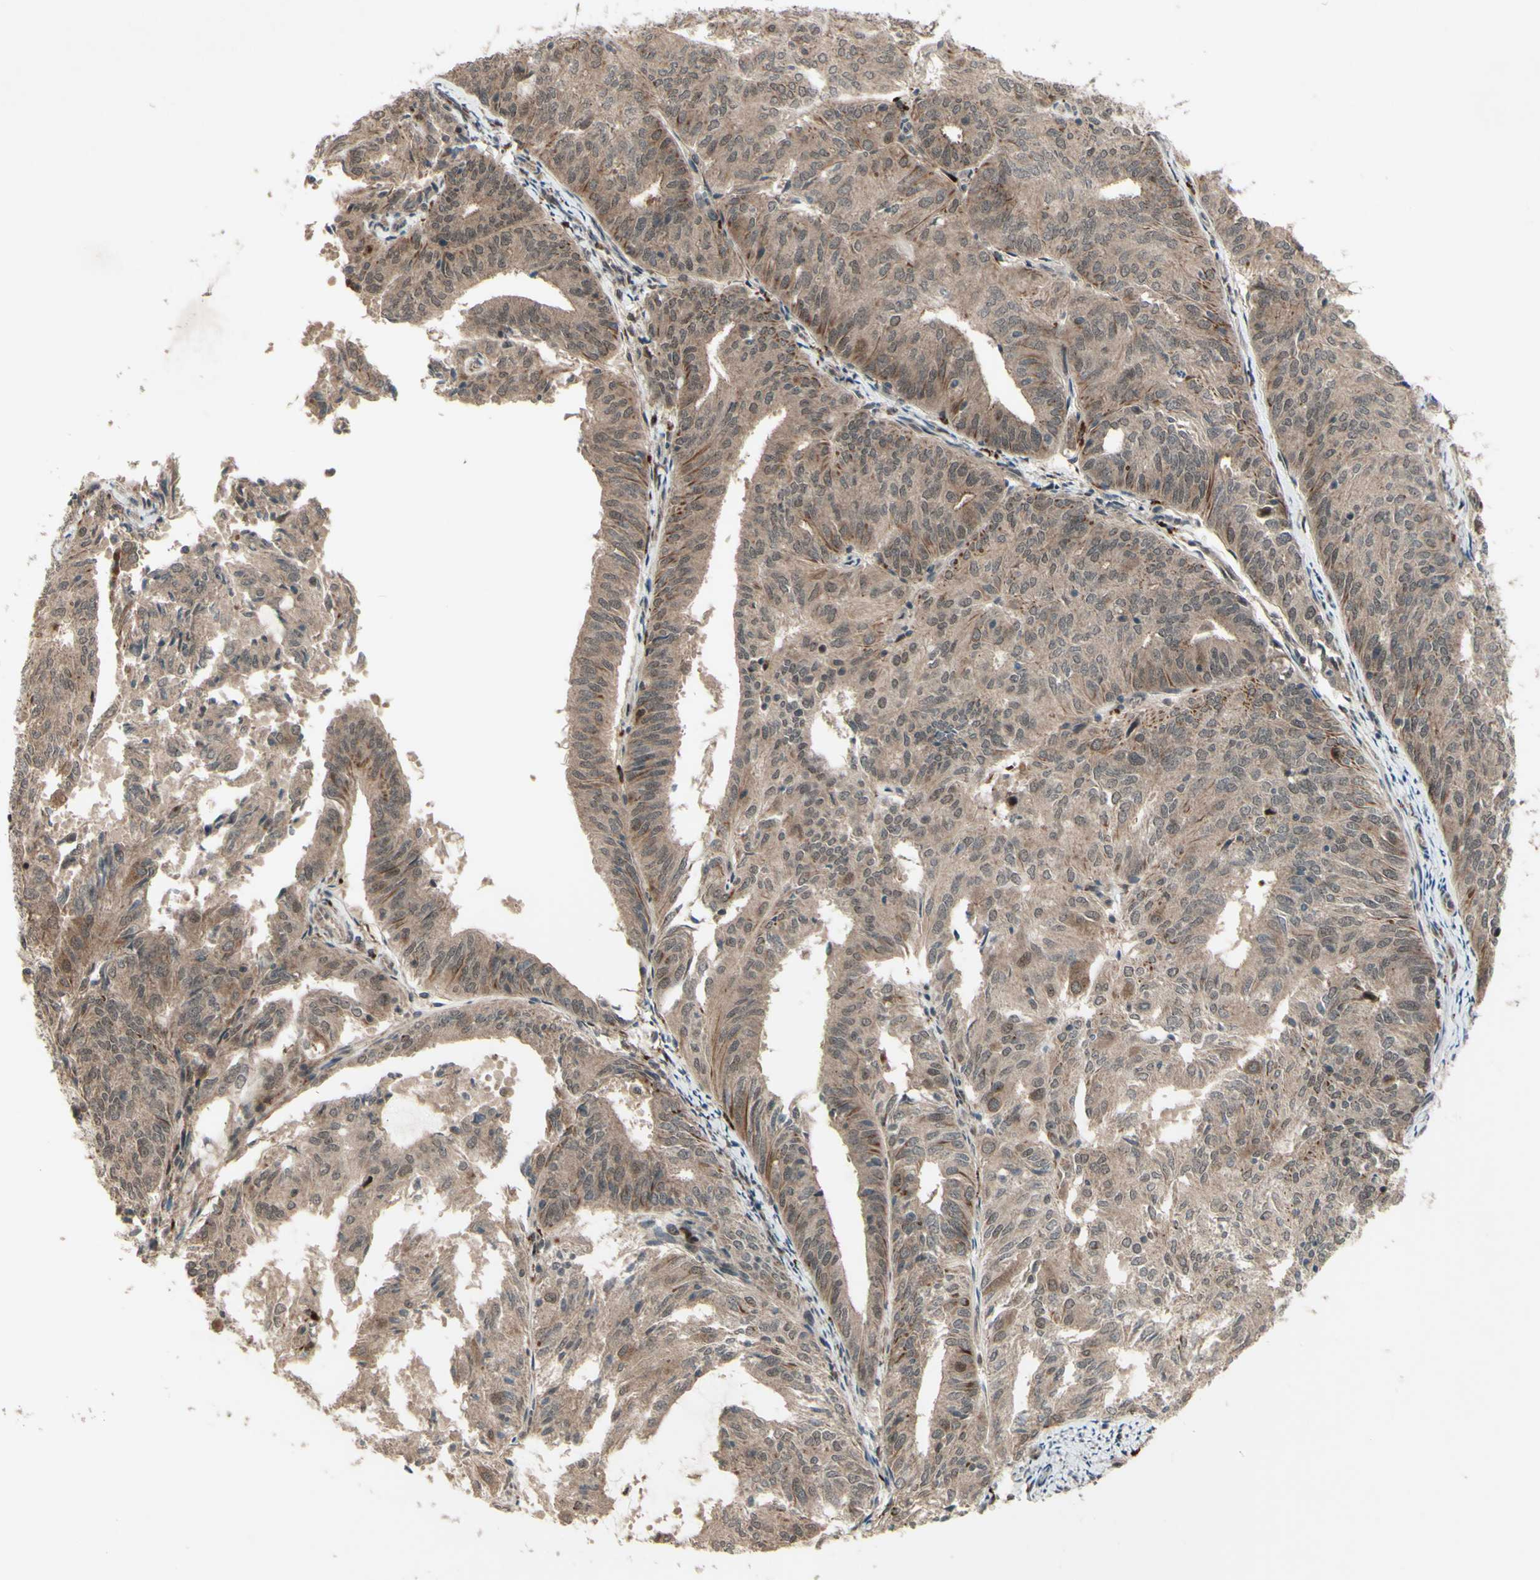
{"staining": {"intensity": "weak", "quantity": ">75%", "location": "cytoplasmic/membranous"}, "tissue": "endometrial cancer", "cell_type": "Tumor cells", "image_type": "cancer", "snomed": [{"axis": "morphology", "description": "Adenocarcinoma, NOS"}, {"axis": "topography", "description": "Uterus"}], "caption": "Immunohistochemistry (DAB) staining of endometrial cancer (adenocarcinoma) shows weak cytoplasmic/membranous protein positivity in approximately >75% of tumor cells.", "gene": "MLF2", "patient": {"sex": "female", "age": 60}}